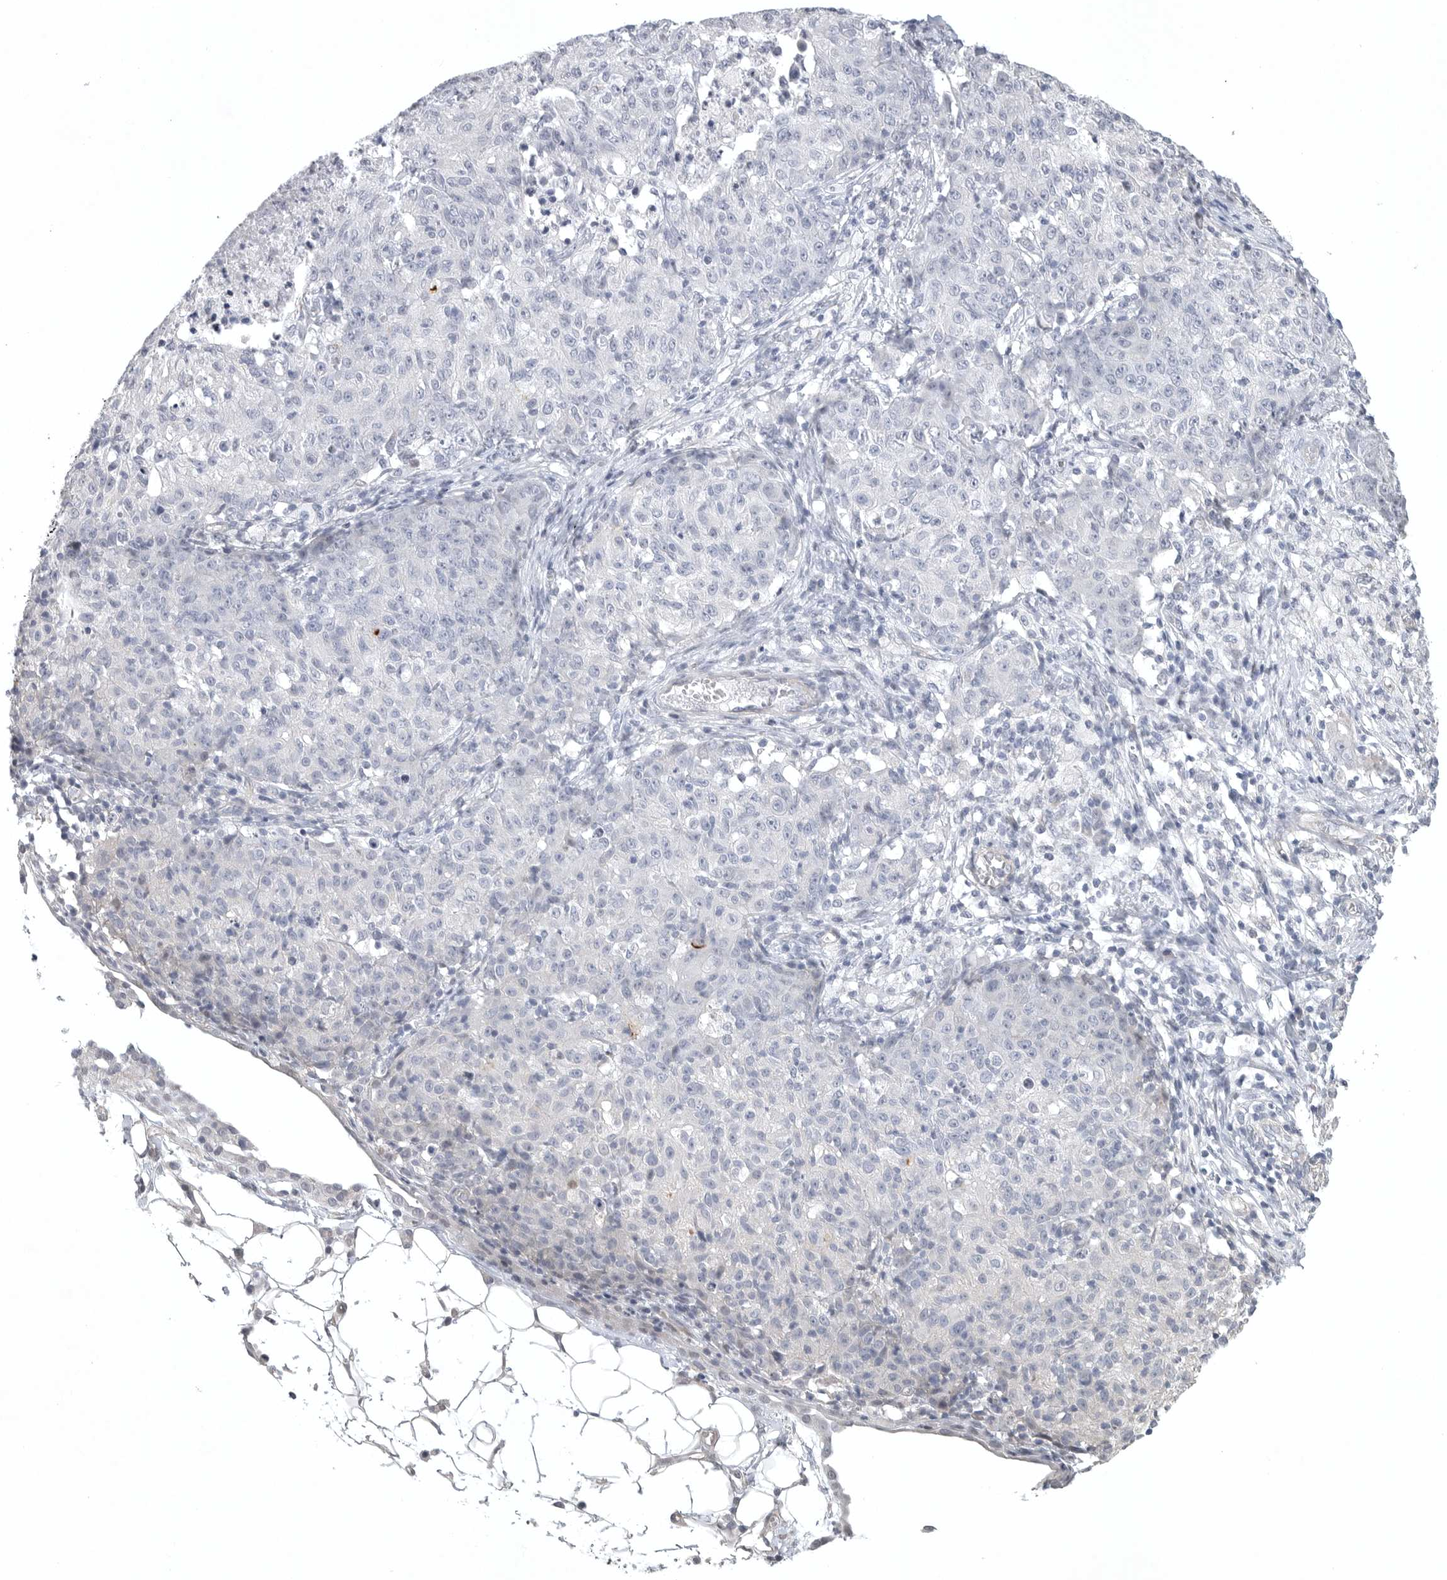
{"staining": {"intensity": "negative", "quantity": "none", "location": "none"}, "tissue": "ovarian cancer", "cell_type": "Tumor cells", "image_type": "cancer", "snomed": [{"axis": "morphology", "description": "Carcinoma, endometroid"}, {"axis": "topography", "description": "Ovary"}], "caption": "Photomicrograph shows no significant protein expression in tumor cells of ovarian endometroid carcinoma. Brightfield microscopy of IHC stained with DAB (brown) and hematoxylin (blue), captured at high magnification.", "gene": "TNR", "patient": {"sex": "female", "age": 42}}